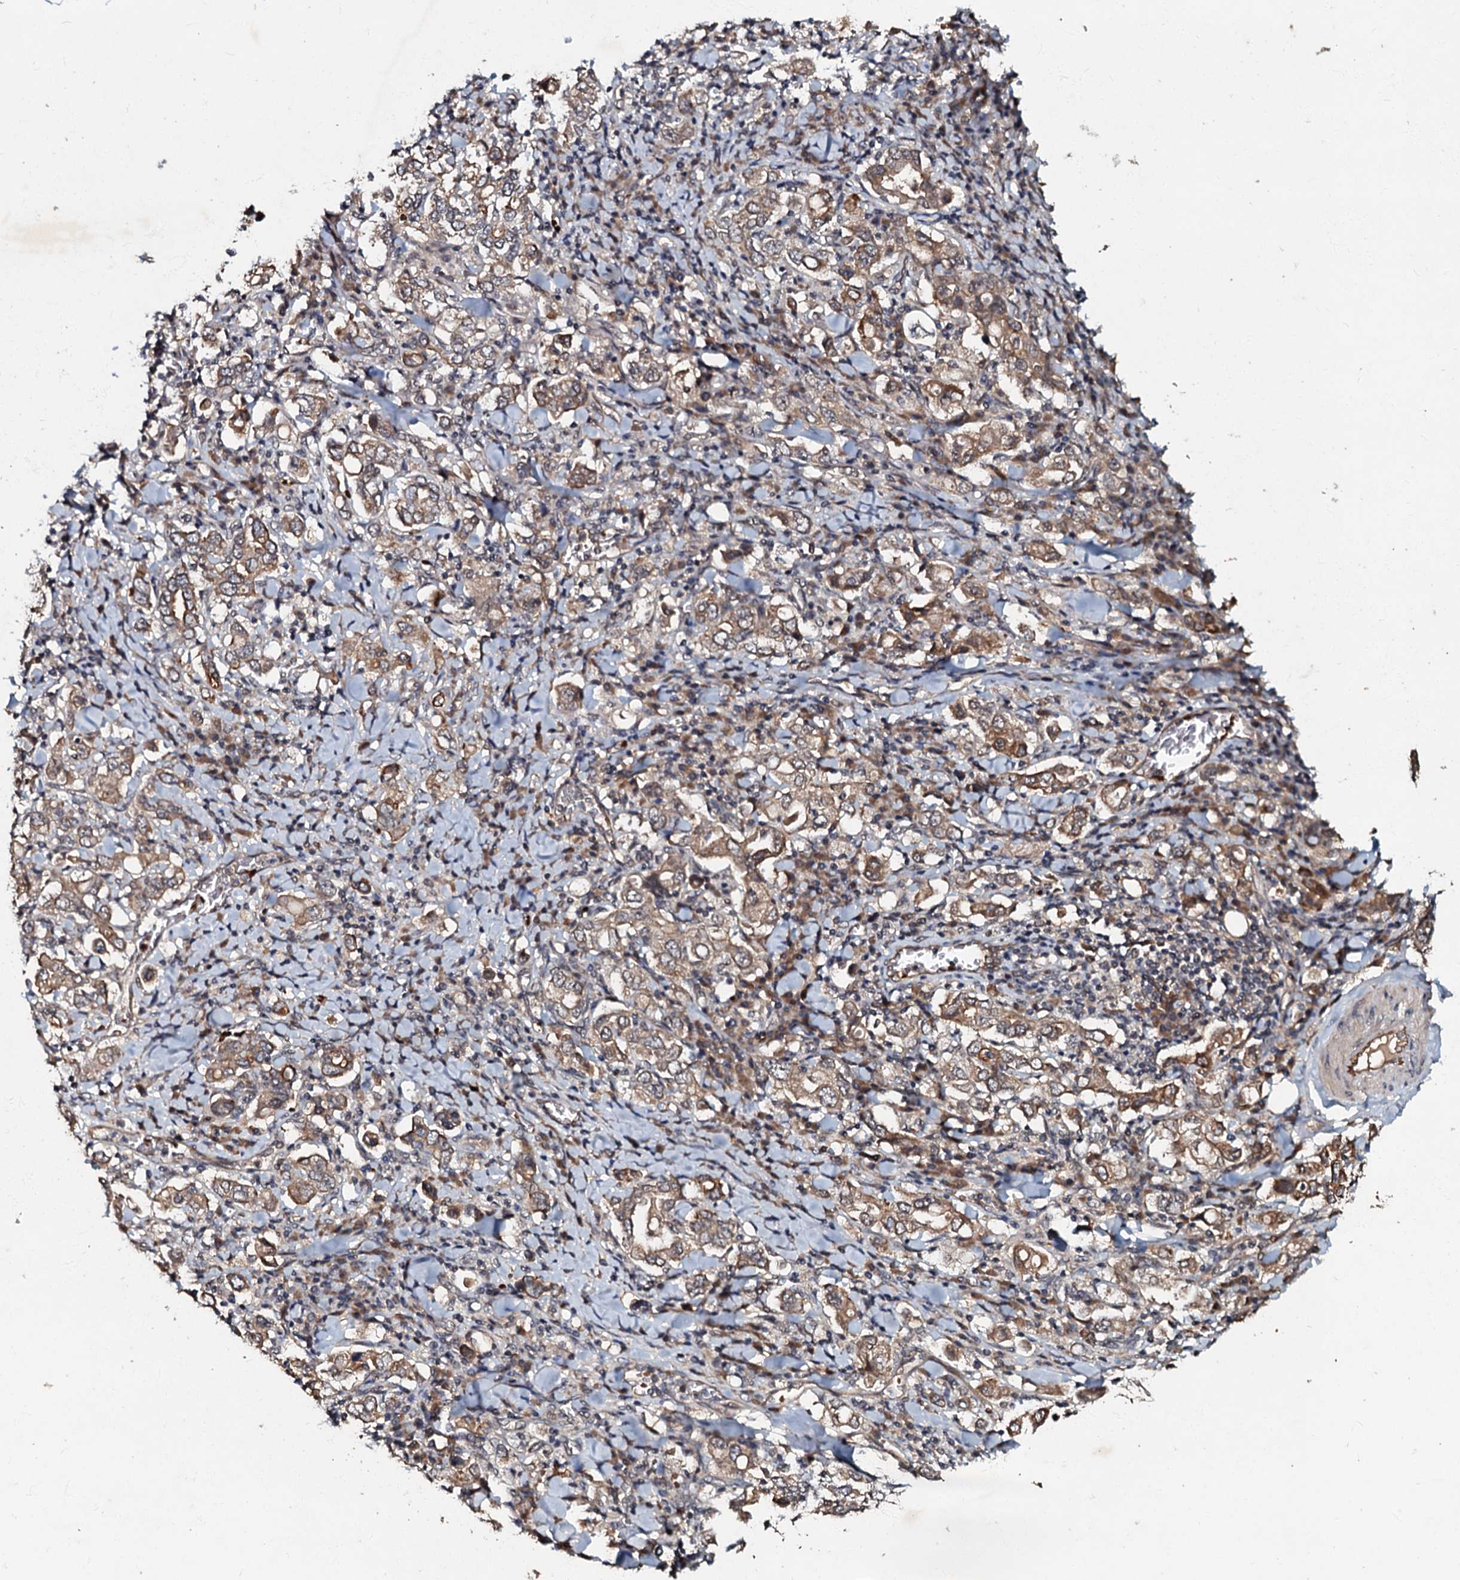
{"staining": {"intensity": "weak", "quantity": ">75%", "location": "cytoplasmic/membranous"}, "tissue": "stomach cancer", "cell_type": "Tumor cells", "image_type": "cancer", "snomed": [{"axis": "morphology", "description": "Adenocarcinoma, NOS"}, {"axis": "topography", "description": "Stomach, upper"}], "caption": "Stomach adenocarcinoma stained with DAB (3,3'-diaminobenzidine) immunohistochemistry shows low levels of weak cytoplasmic/membranous staining in about >75% of tumor cells. (Brightfield microscopy of DAB IHC at high magnification).", "gene": "MANSC4", "patient": {"sex": "male", "age": 62}}